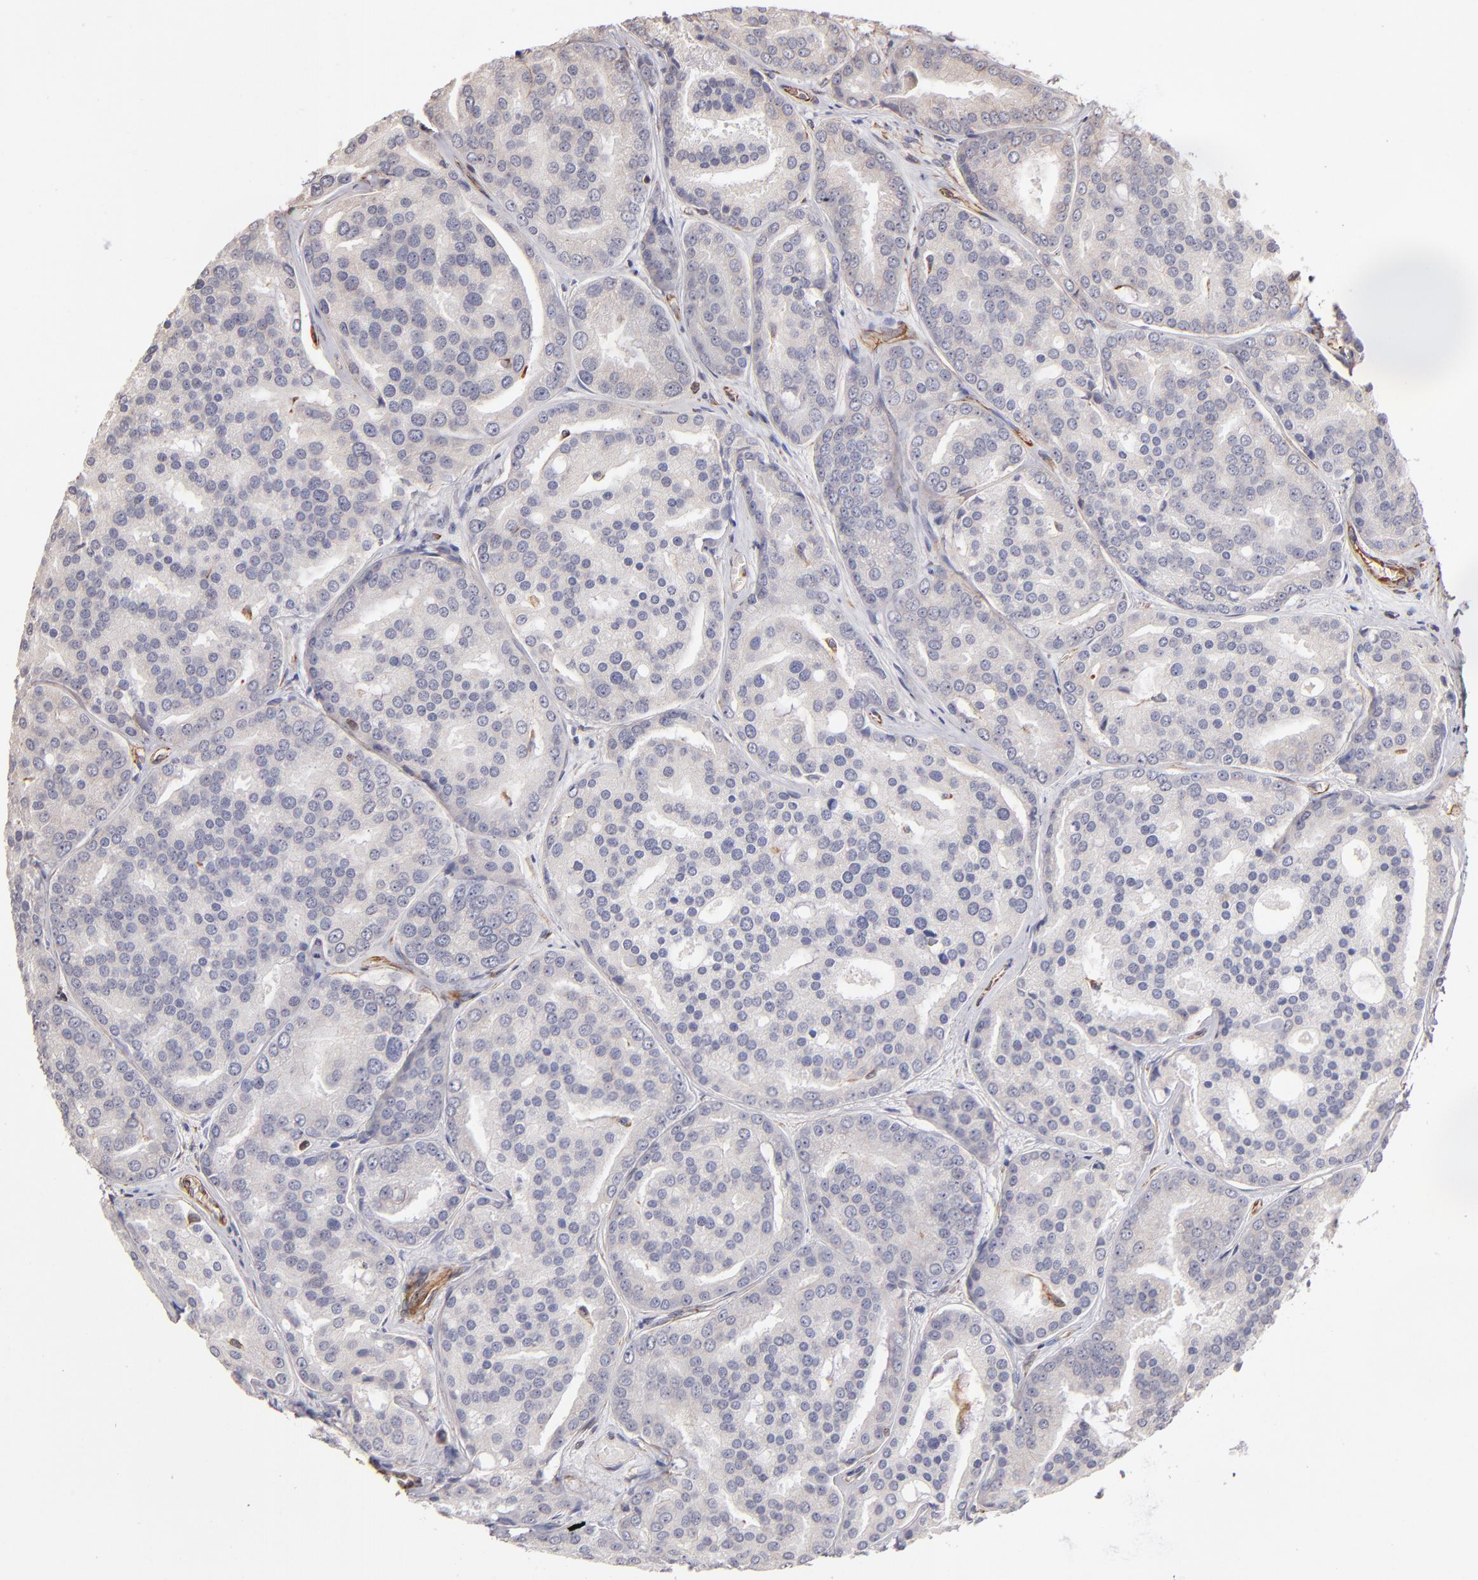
{"staining": {"intensity": "negative", "quantity": "none", "location": "none"}, "tissue": "prostate cancer", "cell_type": "Tumor cells", "image_type": "cancer", "snomed": [{"axis": "morphology", "description": "Adenocarcinoma, High grade"}, {"axis": "topography", "description": "Prostate"}], "caption": "DAB immunohistochemical staining of adenocarcinoma (high-grade) (prostate) displays no significant staining in tumor cells.", "gene": "ABCC1", "patient": {"sex": "male", "age": 64}}